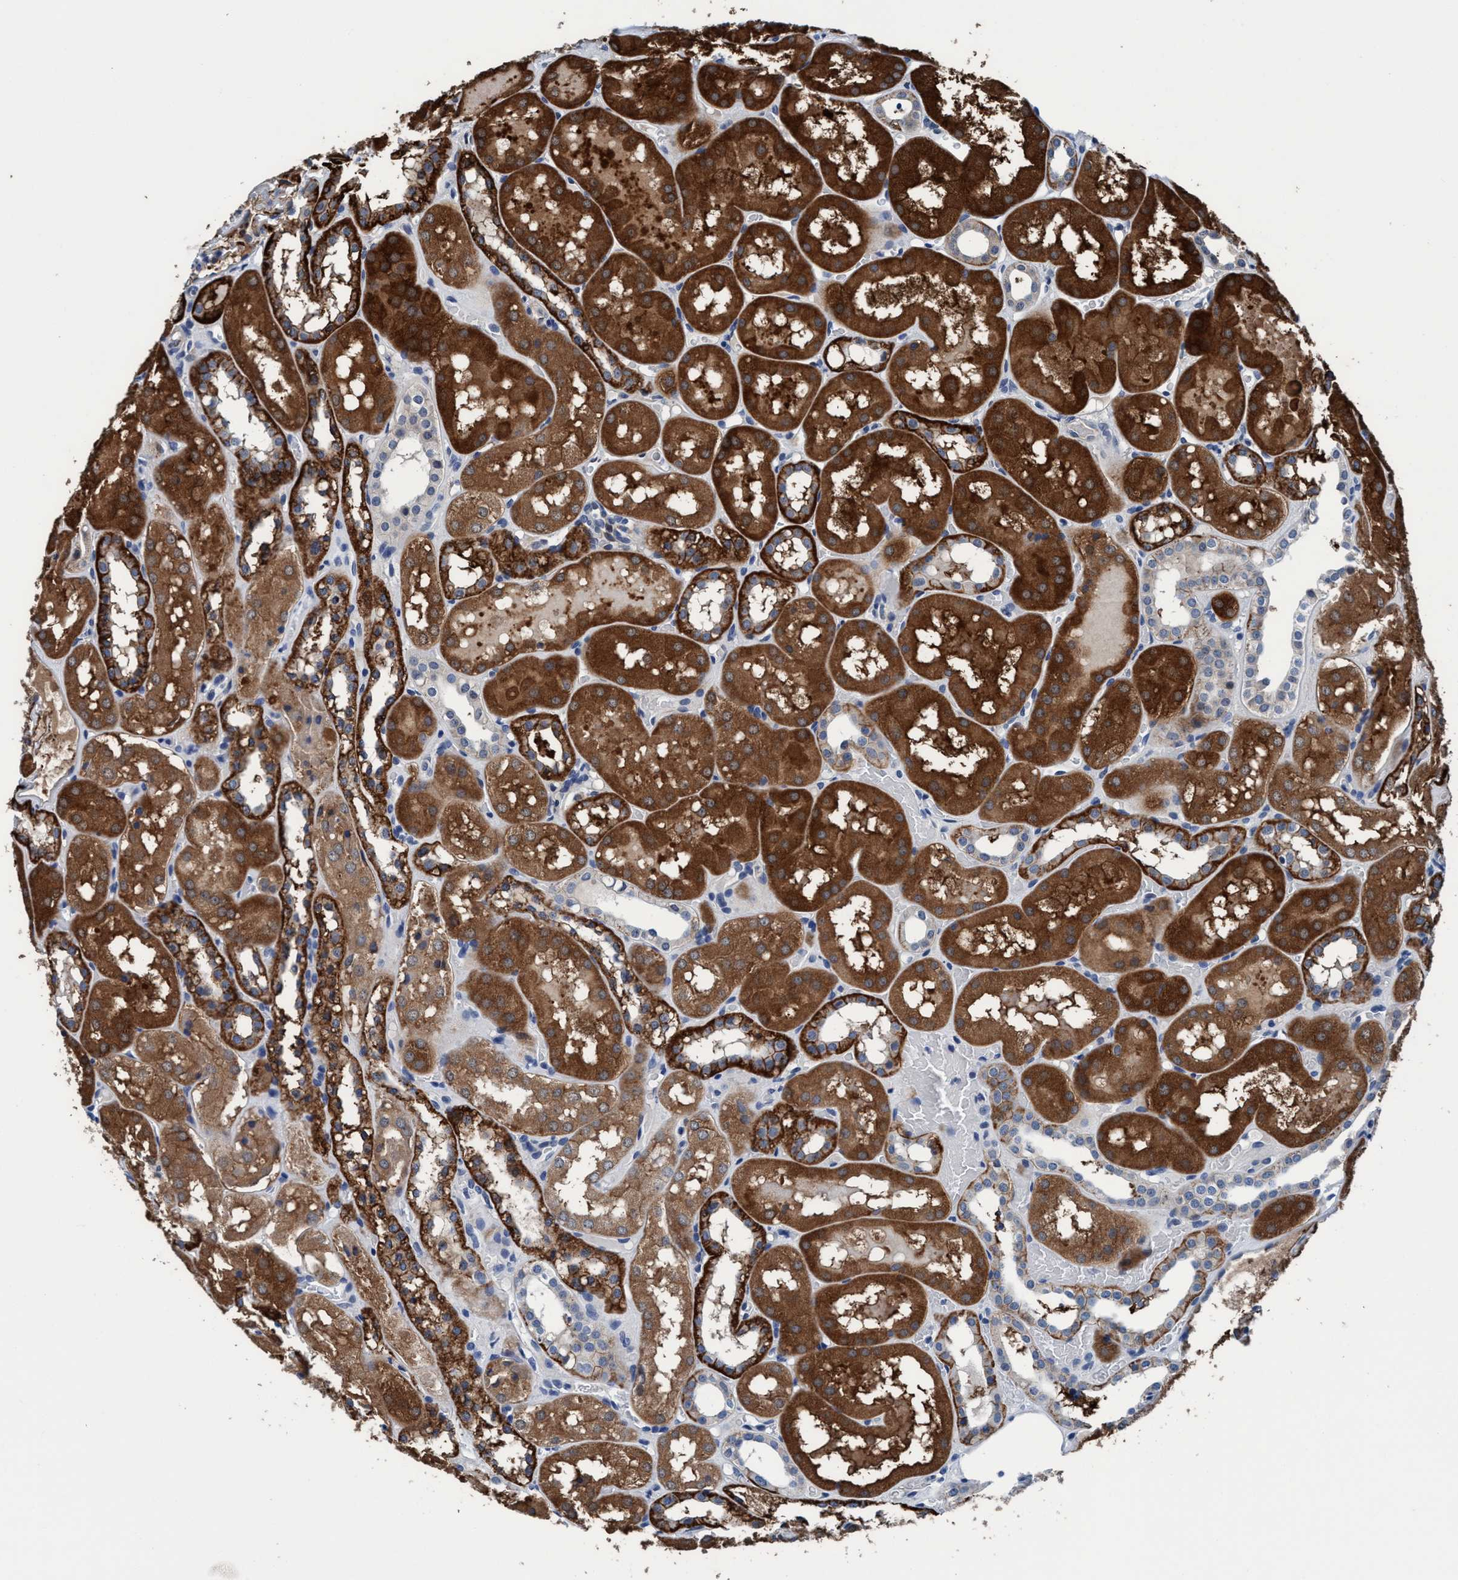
{"staining": {"intensity": "moderate", "quantity": "<25%", "location": "cytoplasmic/membranous"}, "tissue": "kidney", "cell_type": "Cells in glomeruli", "image_type": "normal", "snomed": [{"axis": "morphology", "description": "Normal tissue, NOS"}, {"axis": "topography", "description": "Kidney"}, {"axis": "topography", "description": "Urinary bladder"}], "caption": "Immunohistochemistry (IHC) histopathology image of unremarkable kidney stained for a protein (brown), which reveals low levels of moderate cytoplasmic/membranous expression in about <25% of cells in glomeruli.", "gene": "TMEM94", "patient": {"sex": "male", "age": 16}}